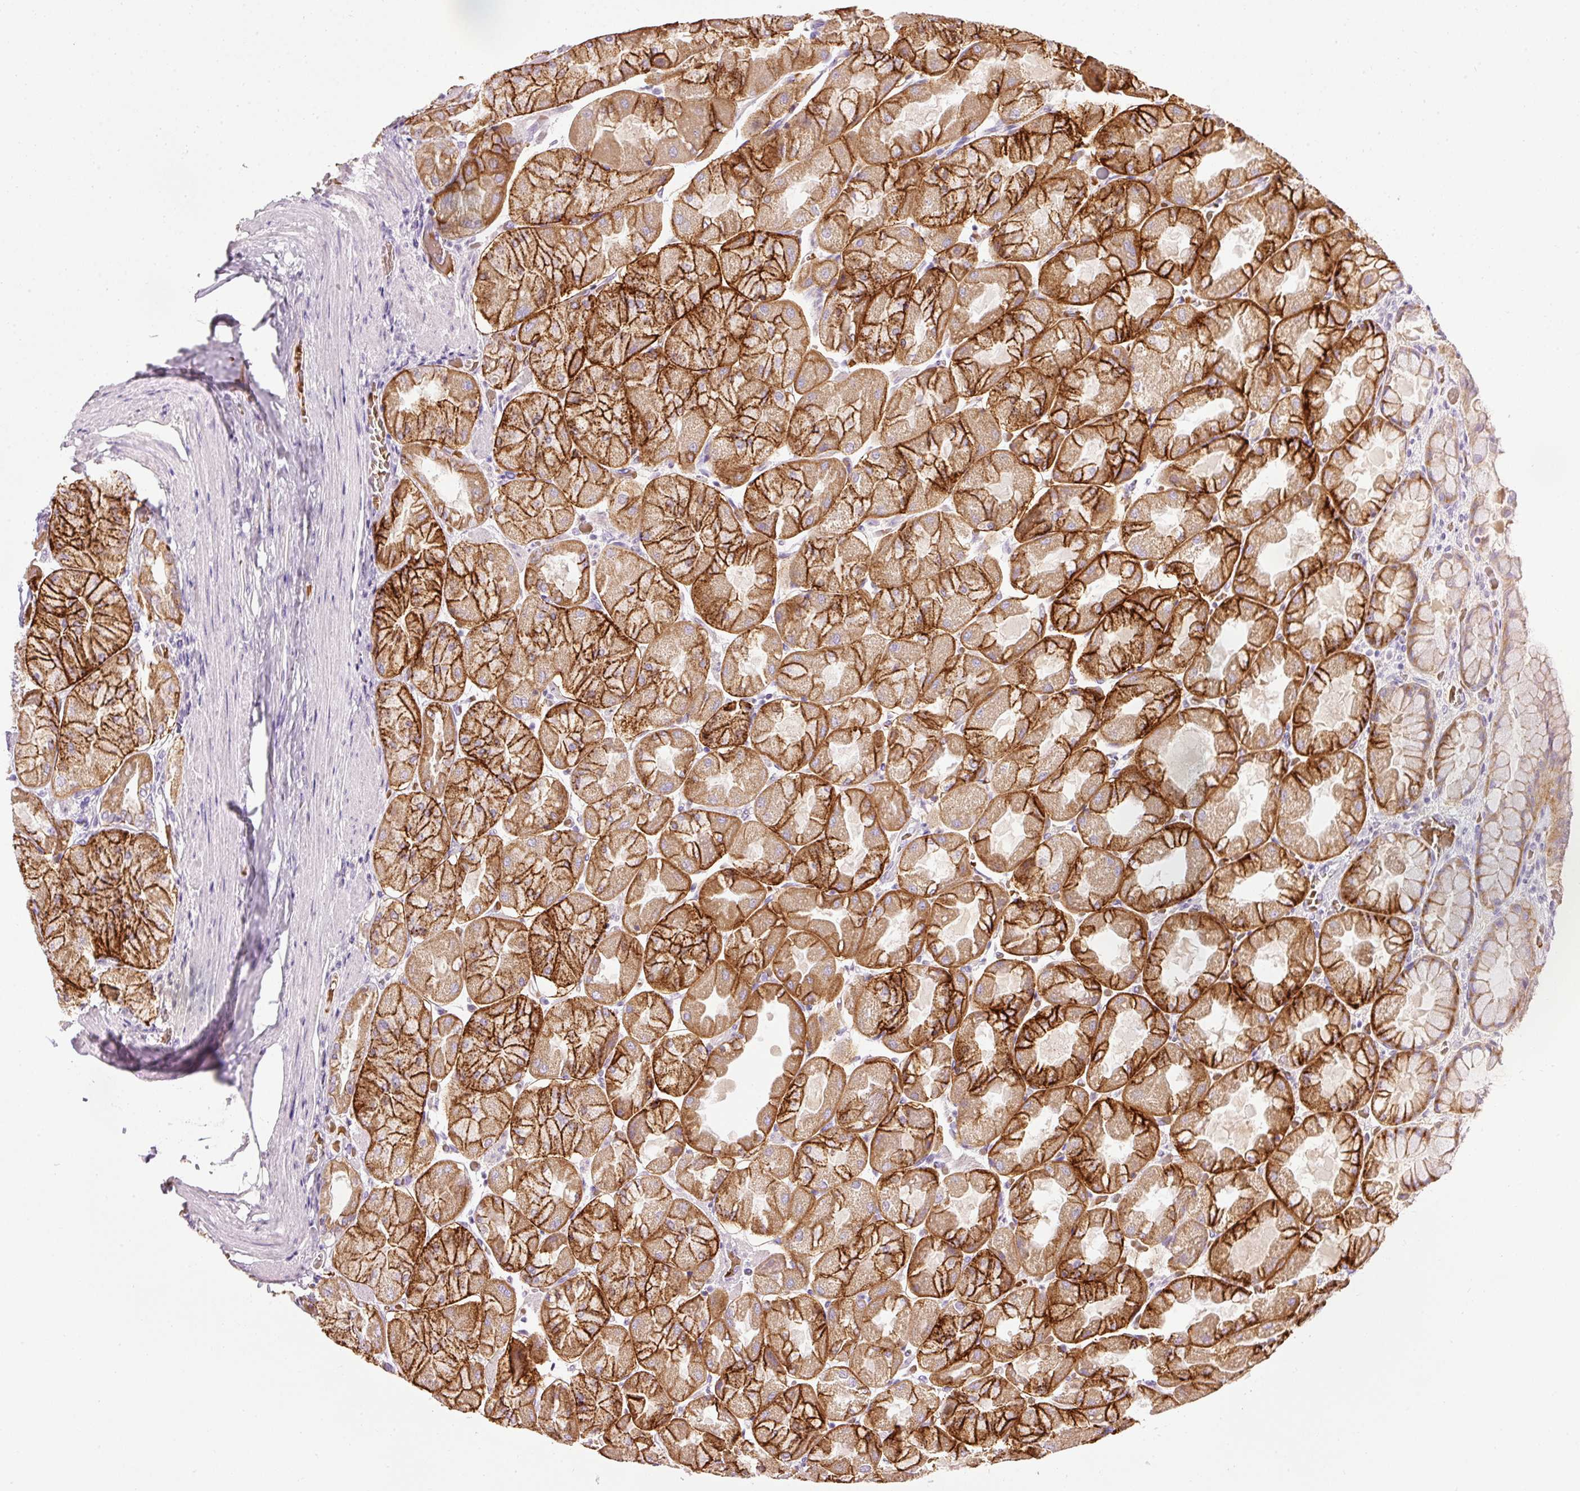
{"staining": {"intensity": "strong", "quantity": ">75%", "location": "cytoplasmic/membranous"}, "tissue": "stomach", "cell_type": "Glandular cells", "image_type": "normal", "snomed": [{"axis": "morphology", "description": "Normal tissue, NOS"}, {"axis": "topography", "description": "Stomach"}], "caption": "This is an image of immunohistochemistry (IHC) staining of normal stomach, which shows strong positivity in the cytoplasmic/membranous of glandular cells.", "gene": "DHRS11", "patient": {"sex": "female", "age": 61}}